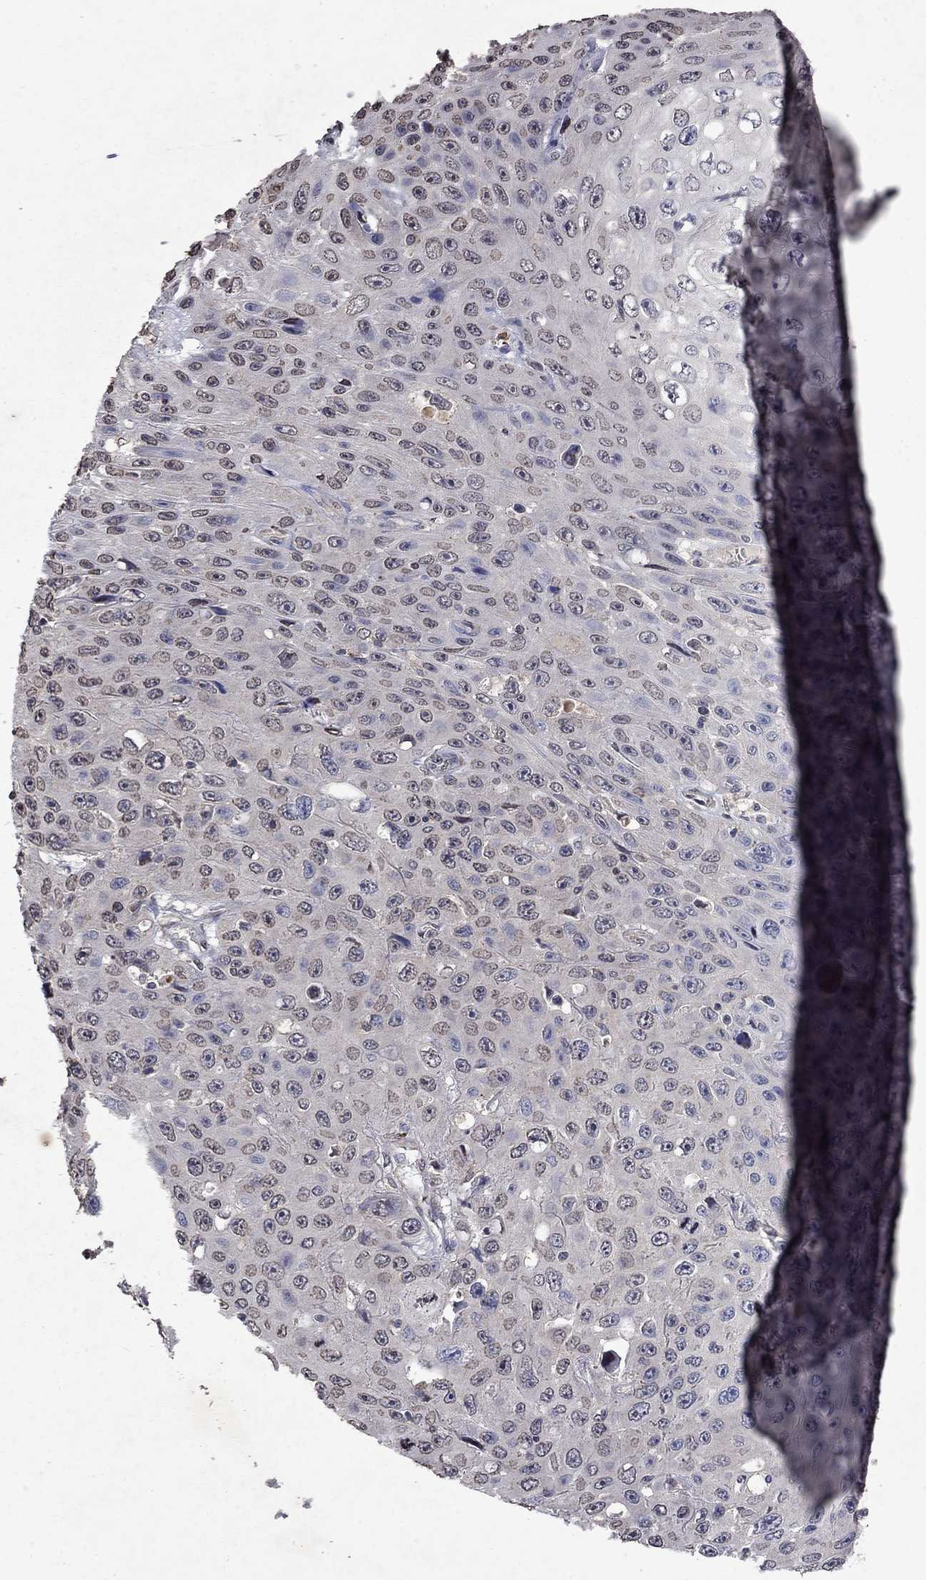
{"staining": {"intensity": "weak", "quantity": "<25%", "location": "nuclear"}, "tissue": "skin cancer", "cell_type": "Tumor cells", "image_type": "cancer", "snomed": [{"axis": "morphology", "description": "Squamous cell carcinoma, NOS"}, {"axis": "topography", "description": "Skin"}], "caption": "This image is of skin cancer stained with immunohistochemistry to label a protein in brown with the nuclei are counter-stained blue. There is no positivity in tumor cells.", "gene": "TTC38", "patient": {"sex": "male", "age": 82}}